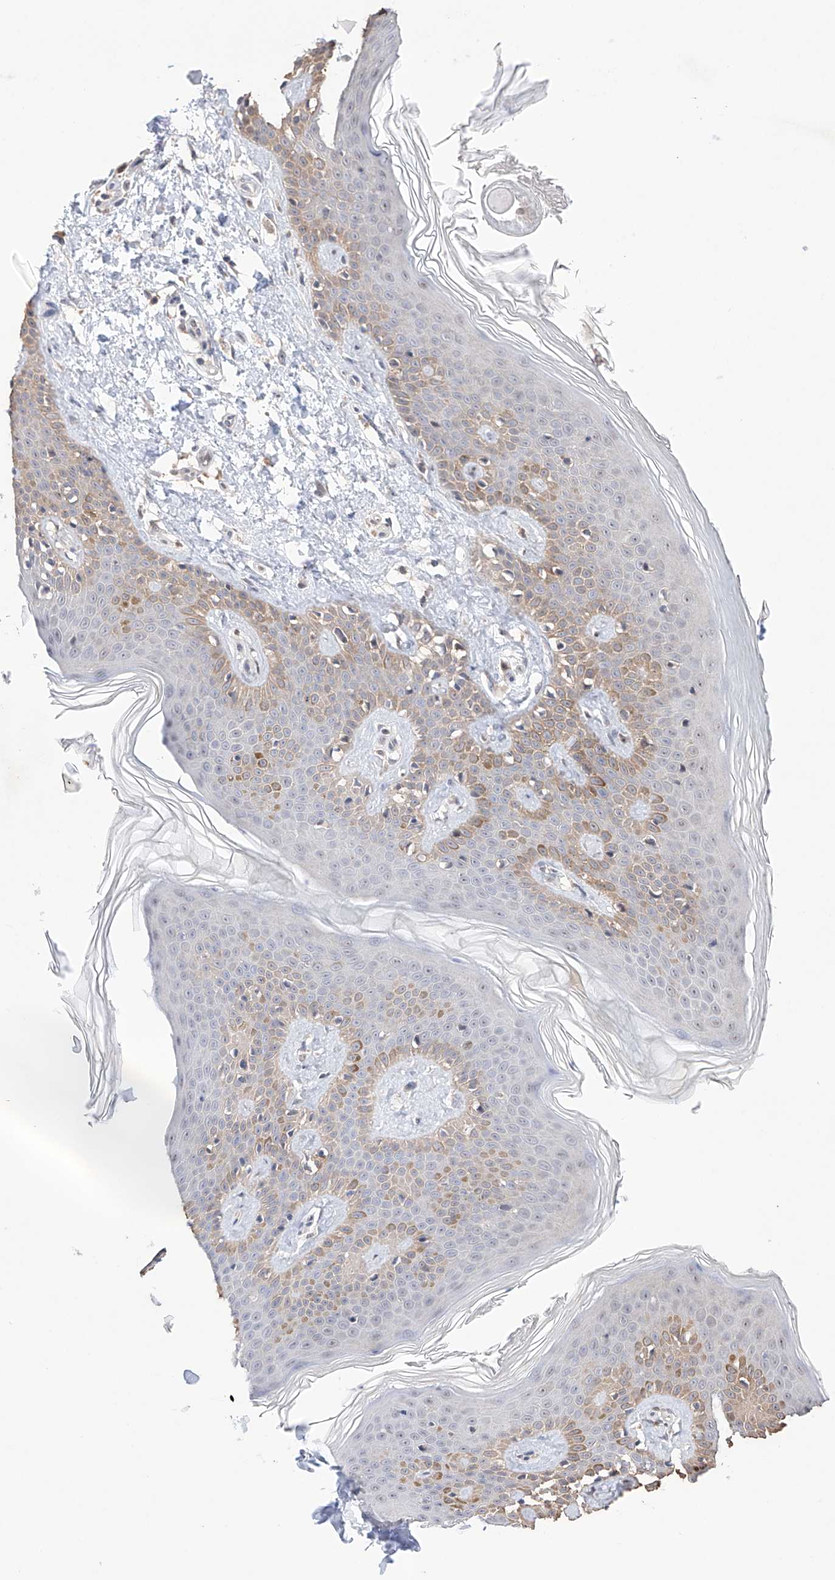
{"staining": {"intensity": "negative", "quantity": "none", "location": "none"}, "tissue": "skin", "cell_type": "Fibroblasts", "image_type": "normal", "snomed": [{"axis": "morphology", "description": "Normal tissue, NOS"}, {"axis": "topography", "description": "Skin"}], "caption": "DAB (3,3'-diaminobenzidine) immunohistochemical staining of normal human skin demonstrates no significant expression in fibroblasts. Nuclei are stained in blue.", "gene": "AFG1L", "patient": {"sex": "male", "age": 37}}